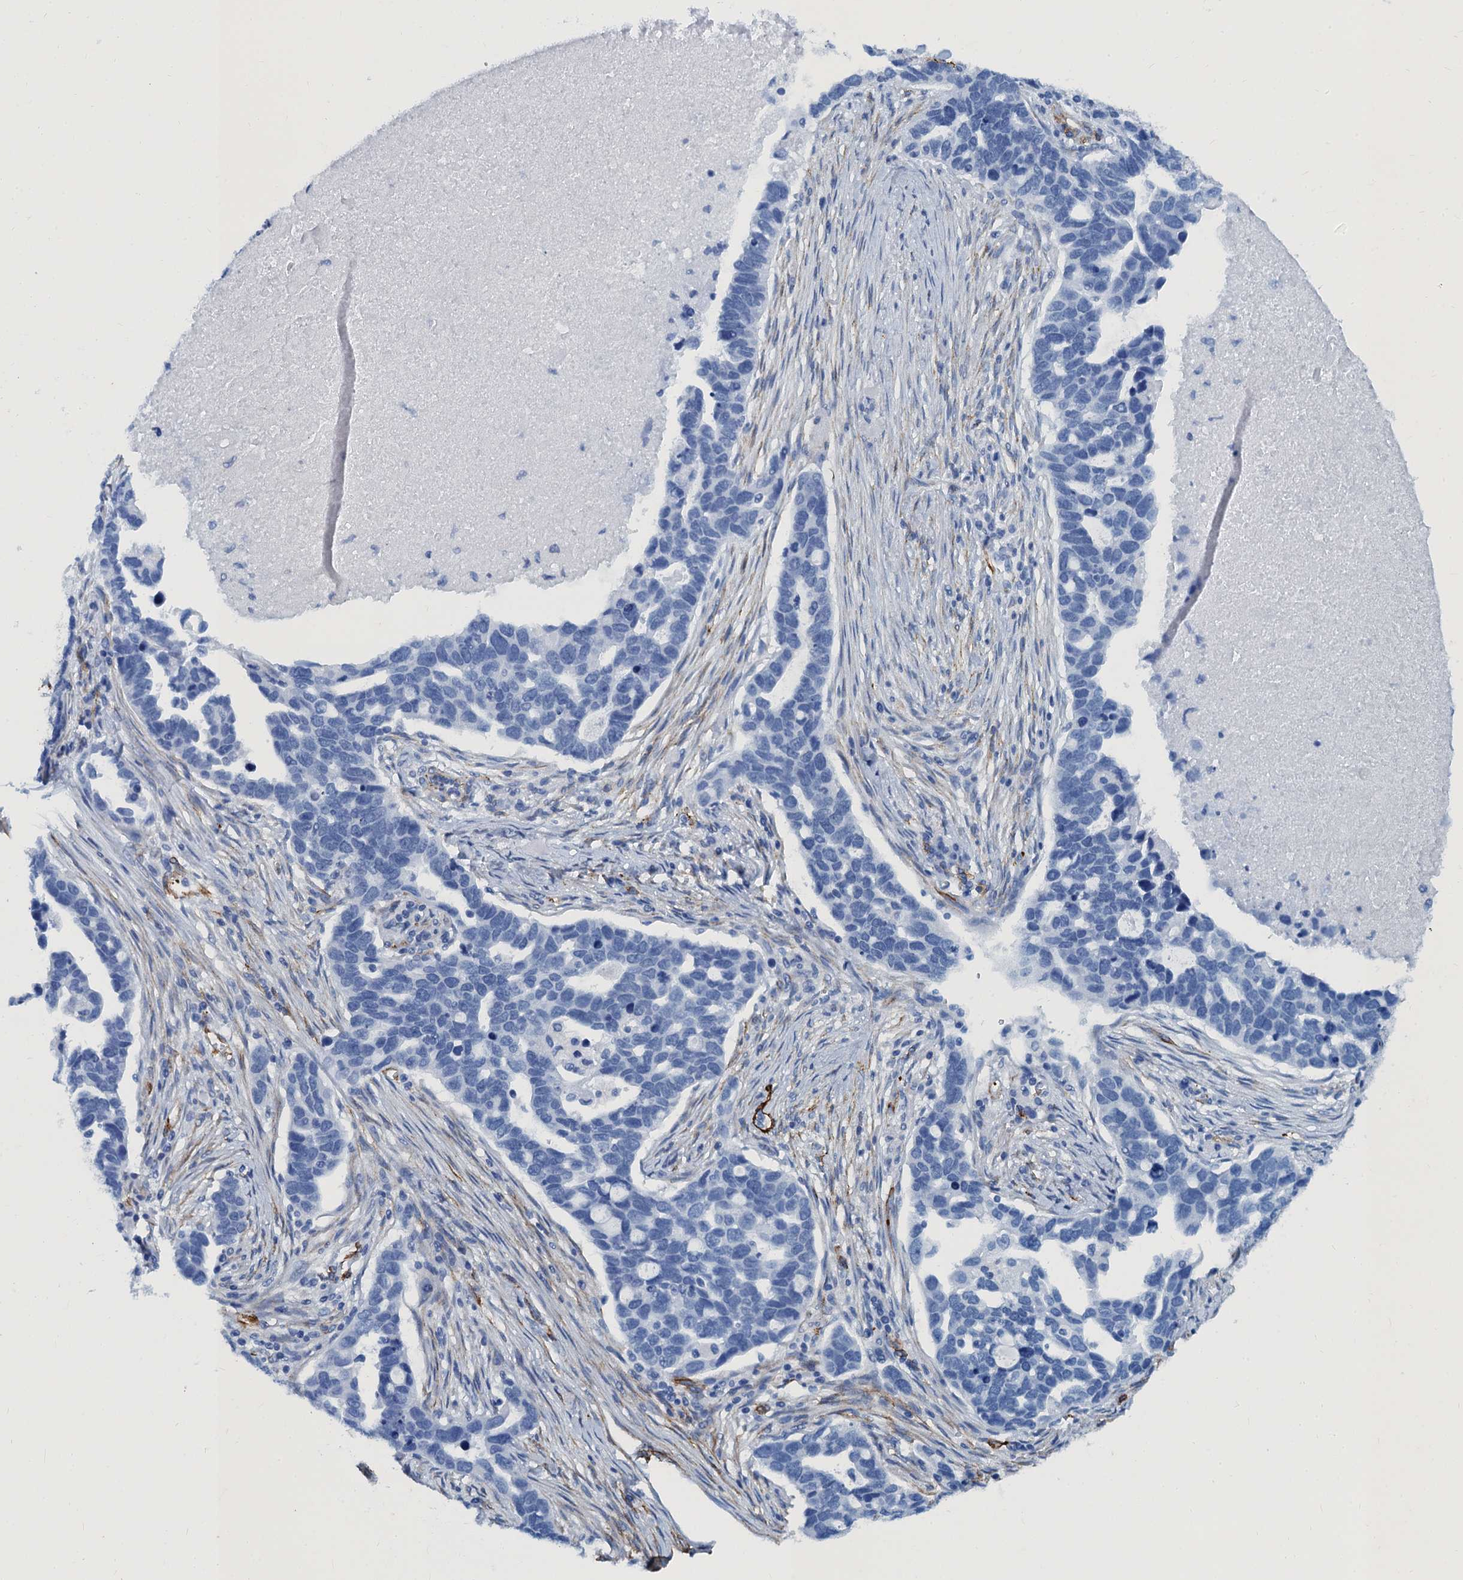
{"staining": {"intensity": "negative", "quantity": "none", "location": "none"}, "tissue": "ovarian cancer", "cell_type": "Tumor cells", "image_type": "cancer", "snomed": [{"axis": "morphology", "description": "Cystadenocarcinoma, serous, NOS"}, {"axis": "topography", "description": "Ovary"}], "caption": "DAB (3,3'-diaminobenzidine) immunohistochemical staining of serous cystadenocarcinoma (ovarian) reveals no significant staining in tumor cells.", "gene": "CAVIN2", "patient": {"sex": "female", "age": 54}}